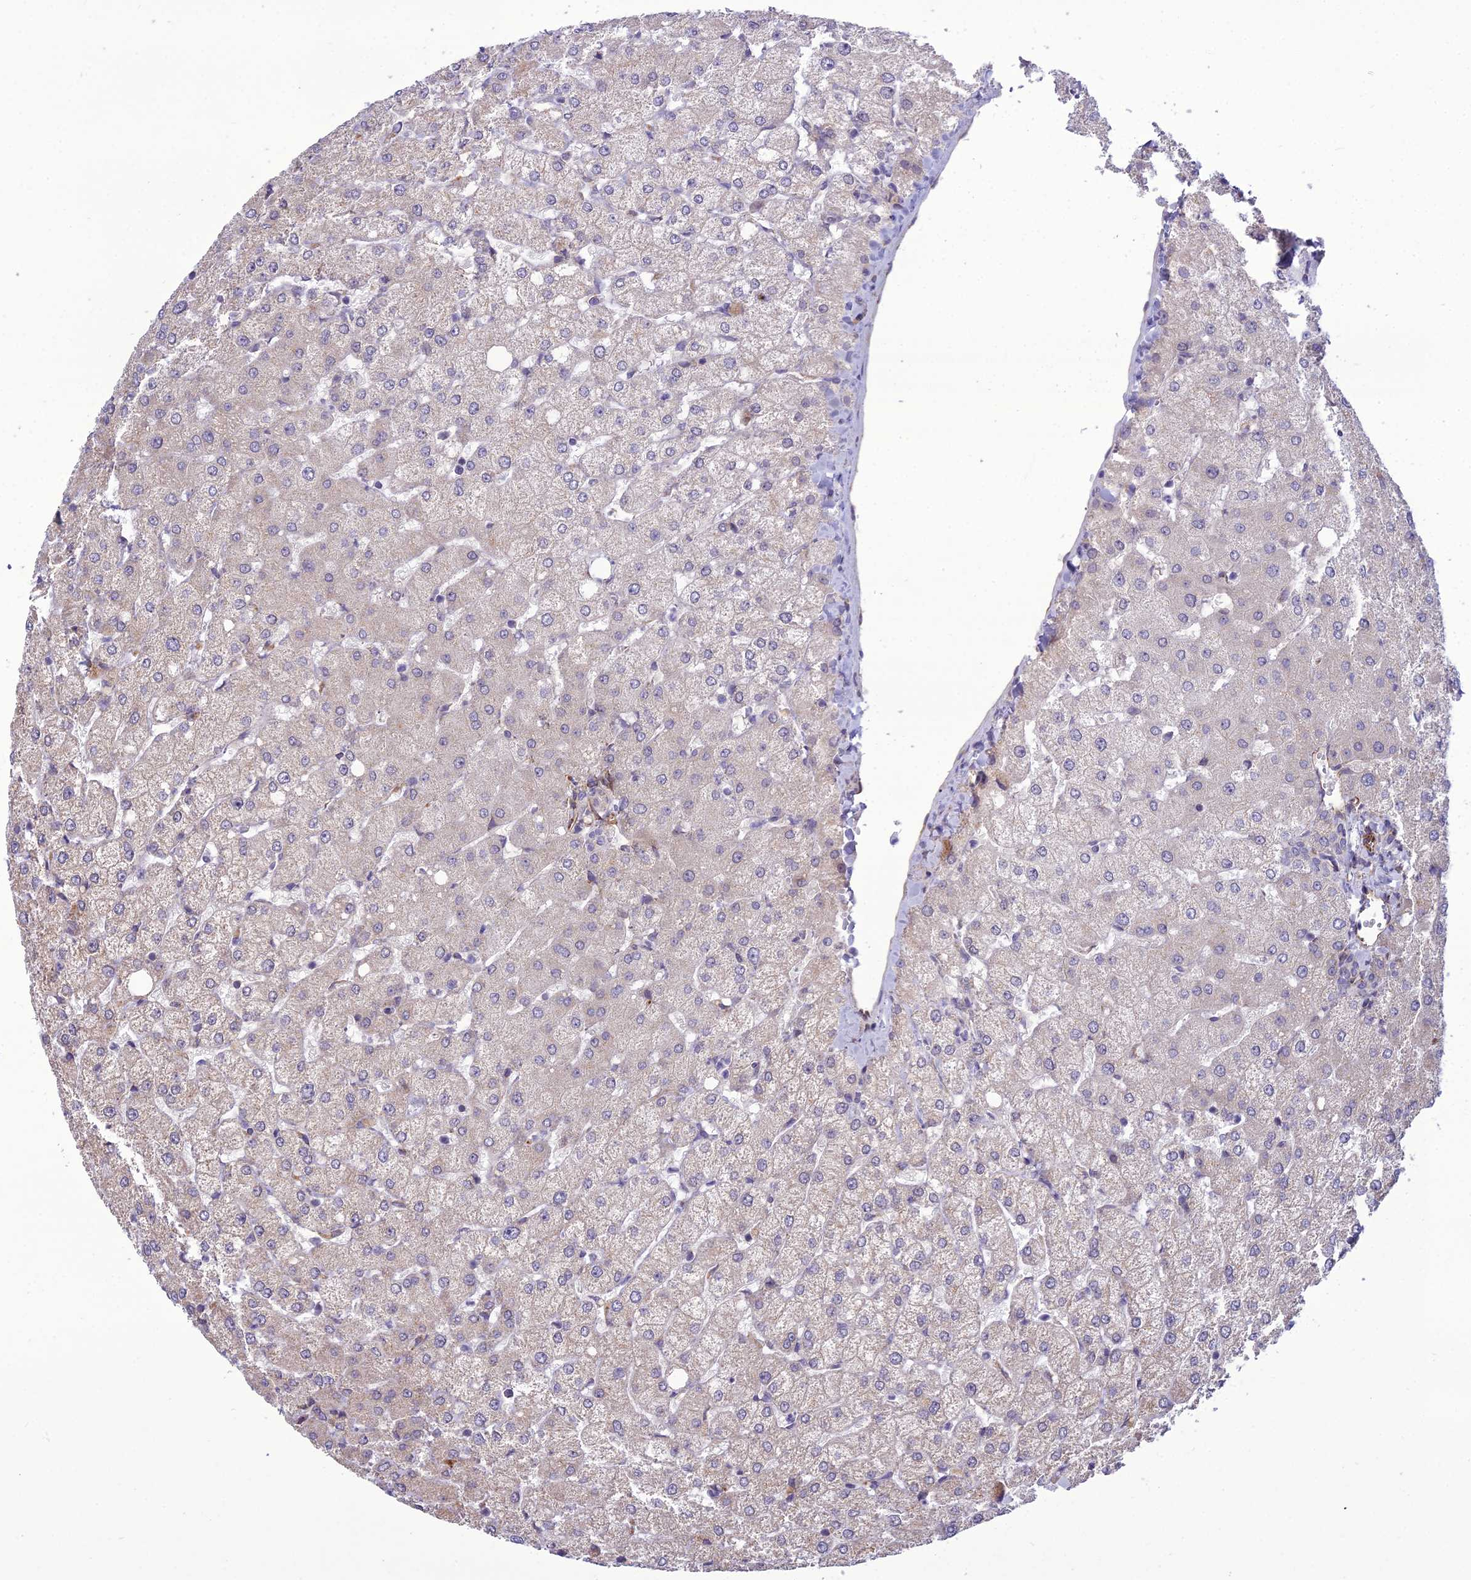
{"staining": {"intensity": "negative", "quantity": "none", "location": "none"}, "tissue": "liver", "cell_type": "Cholangiocytes", "image_type": "normal", "snomed": [{"axis": "morphology", "description": "Normal tissue, NOS"}, {"axis": "topography", "description": "Liver"}], "caption": "A high-resolution photomicrograph shows IHC staining of unremarkable liver, which demonstrates no significant expression in cholangiocytes.", "gene": "NODAL", "patient": {"sex": "female", "age": 54}}